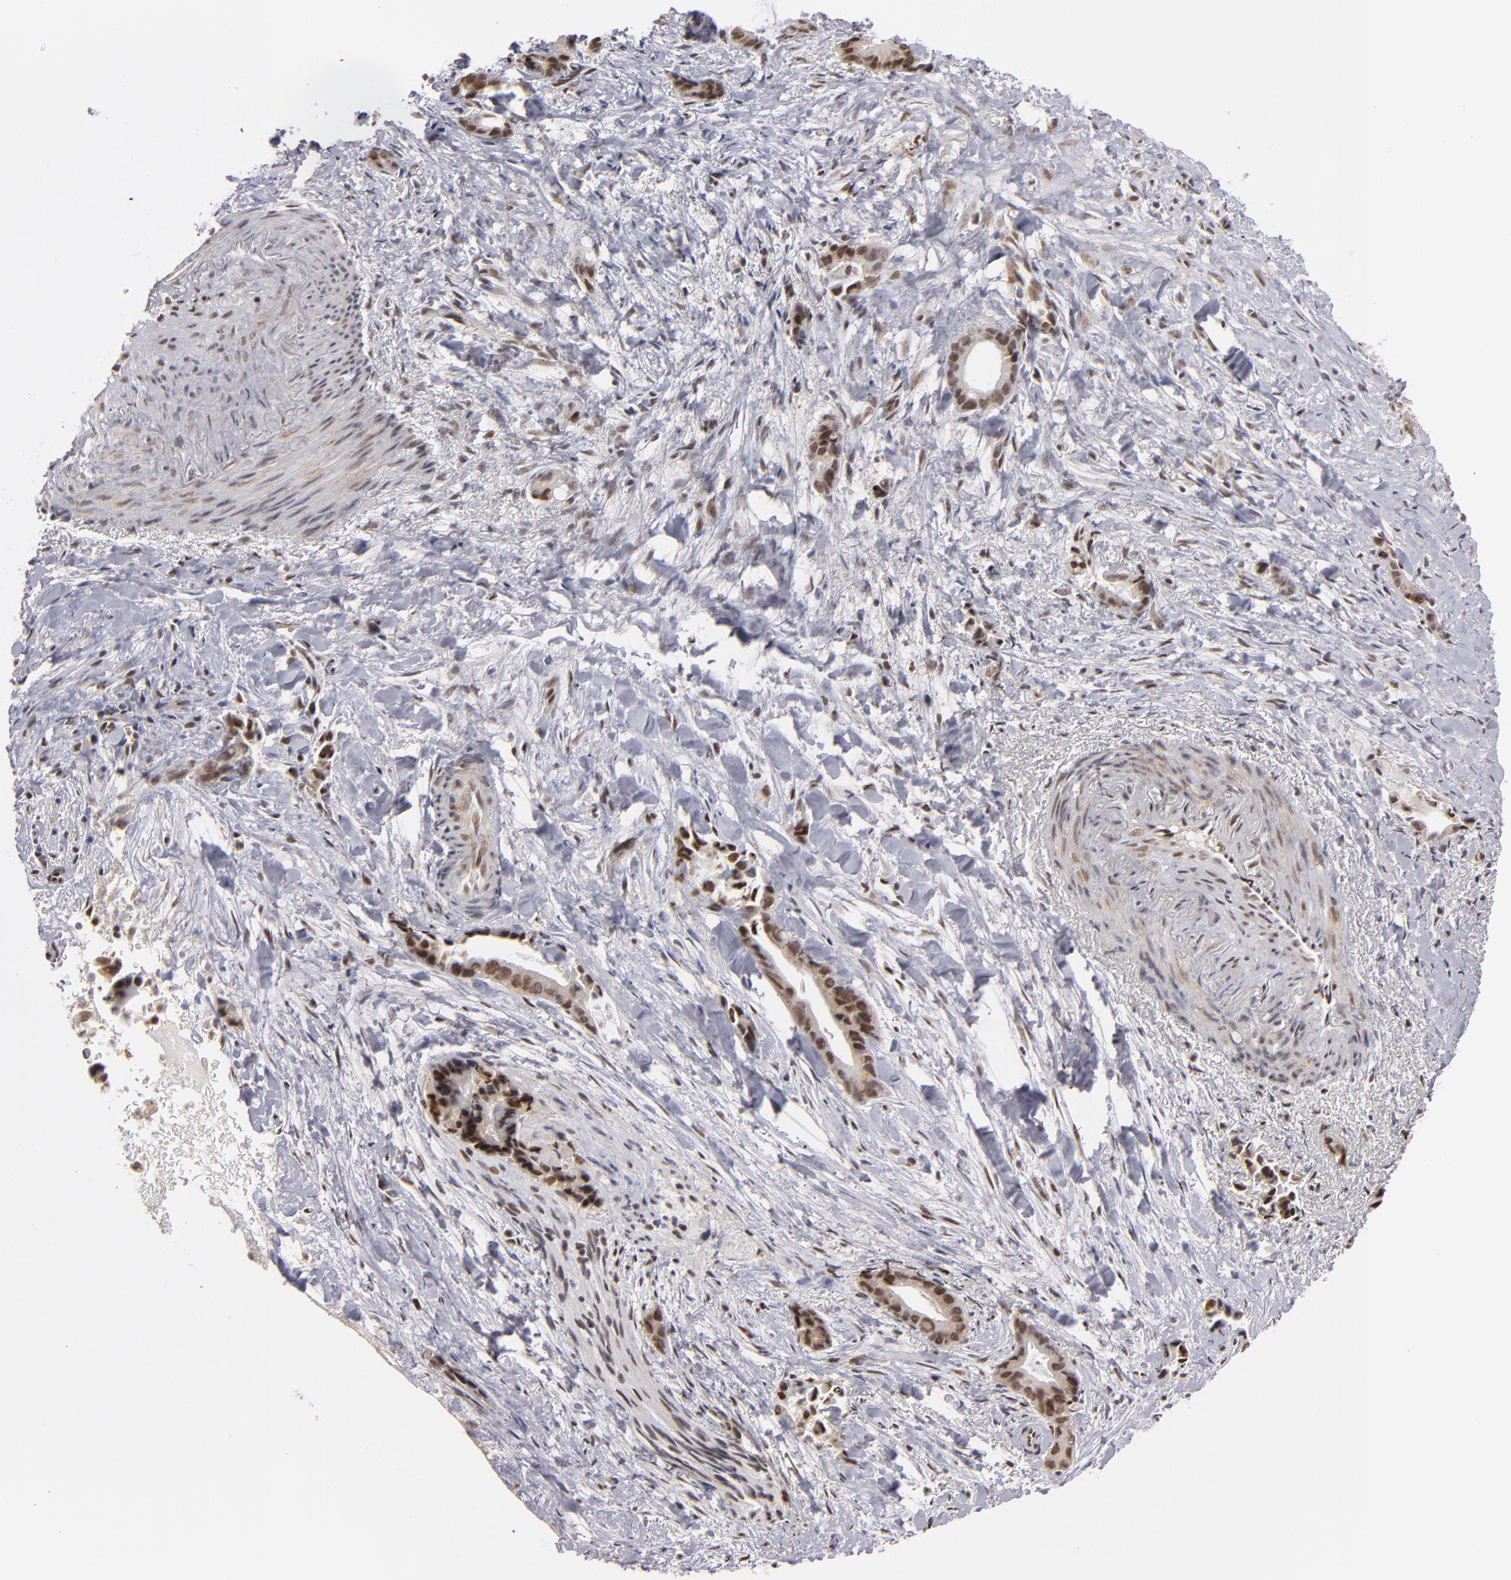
{"staining": {"intensity": "moderate", "quantity": ">75%", "location": "nuclear"}, "tissue": "liver cancer", "cell_type": "Tumor cells", "image_type": "cancer", "snomed": [{"axis": "morphology", "description": "Cholangiocarcinoma"}, {"axis": "topography", "description": "Liver"}], "caption": "Protein expression analysis of human liver cancer (cholangiocarcinoma) reveals moderate nuclear staining in approximately >75% of tumor cells.", "gene": "ZNF234", "patient": {"sex": "female", "age": 55}}